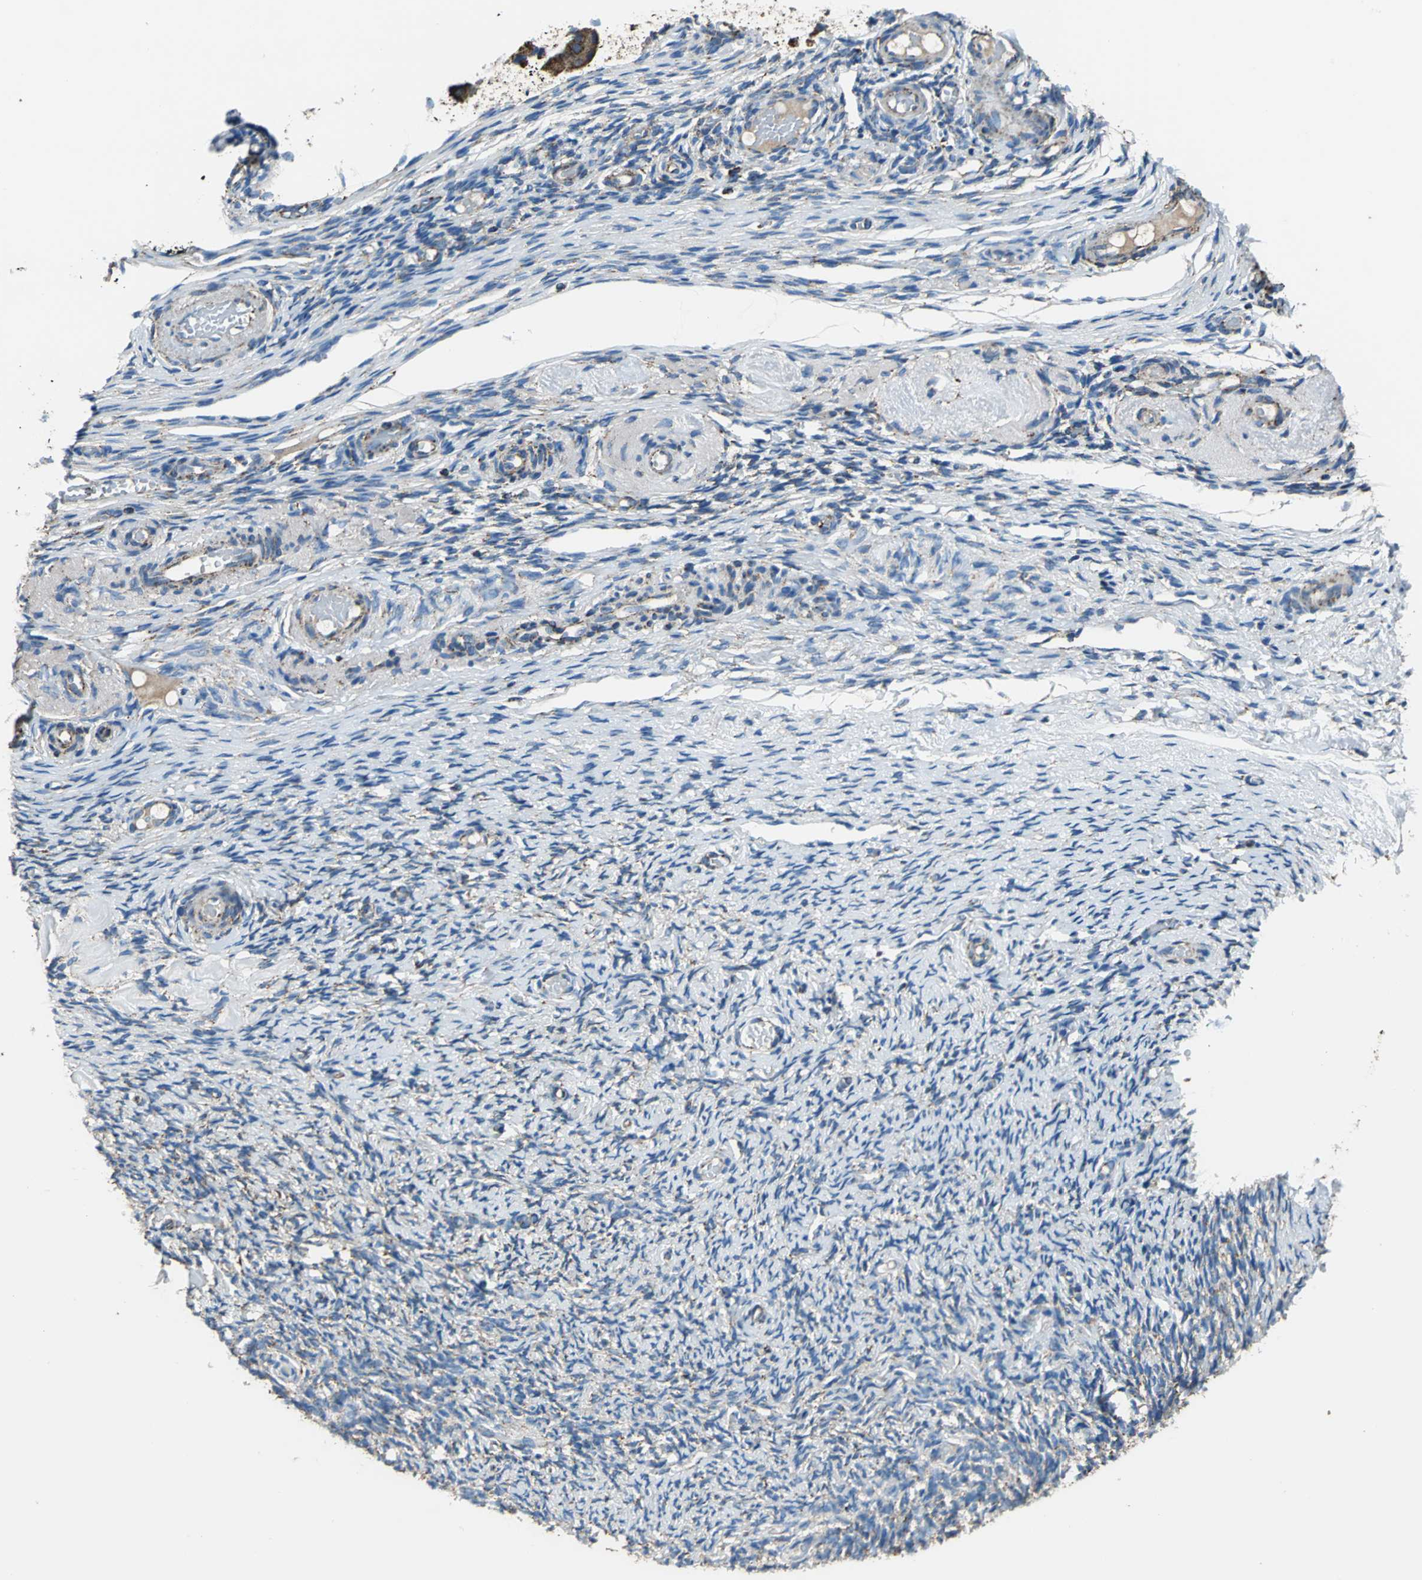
{"staining": {"intensity": "weak", "quantity": "25%-75%", "location": "cytoplasmic/membranous"}, "tissue": "ovary", "cell_type": "Ovarian stroma cells", "image_type": "normal", "snomed": [{"axis": "morphology", "description": "Normal tissue, NOS"}, {"axis": "topography", "description": "Ovary"}], "caption": "A brown stain labels weak cytoplasmic/membranous positivity of a protein in ovarian stroma cells of normal ovary.", "gene": "ECH1", "patient": {"sex": "female", "age": 60}}